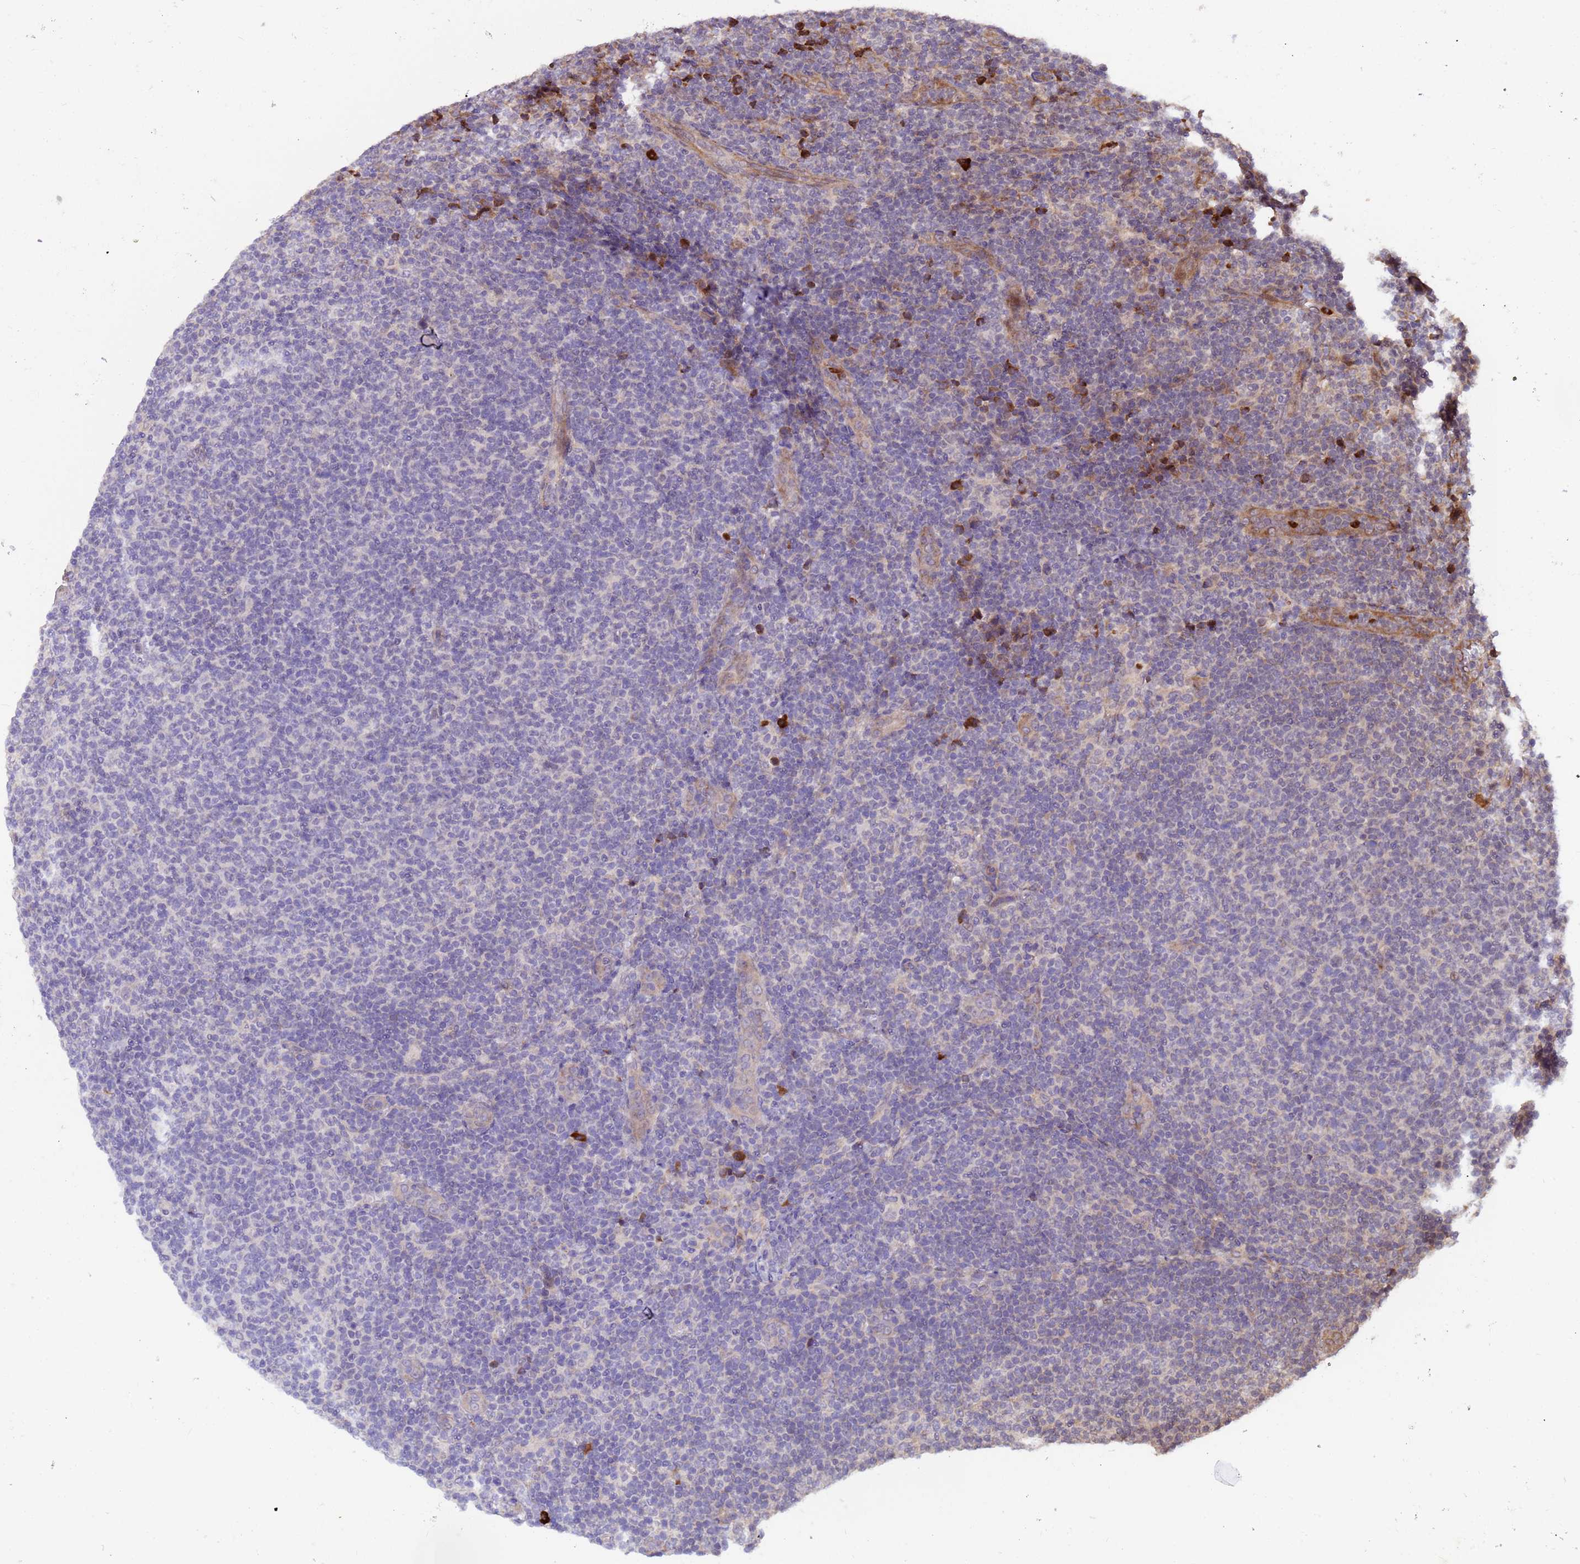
{"staining": {"intensity": "negative", "quantity": "none", "location": "none"}, "tissue": "lymphoma", "cell_type": "Tumor cells", "image_type": "cancer", "snomed": [{"axis": "morphology", "description": "Malignant lymphoma, non-Hodgkin's type, Low grade"}, {"axis": "topography", "description": "Lymph node"}], "caption": "Tumor cells show no significant protein staining in lymphoma.", "gene": "ZNF619", "patient": {"sex": "male", "age": 66}}